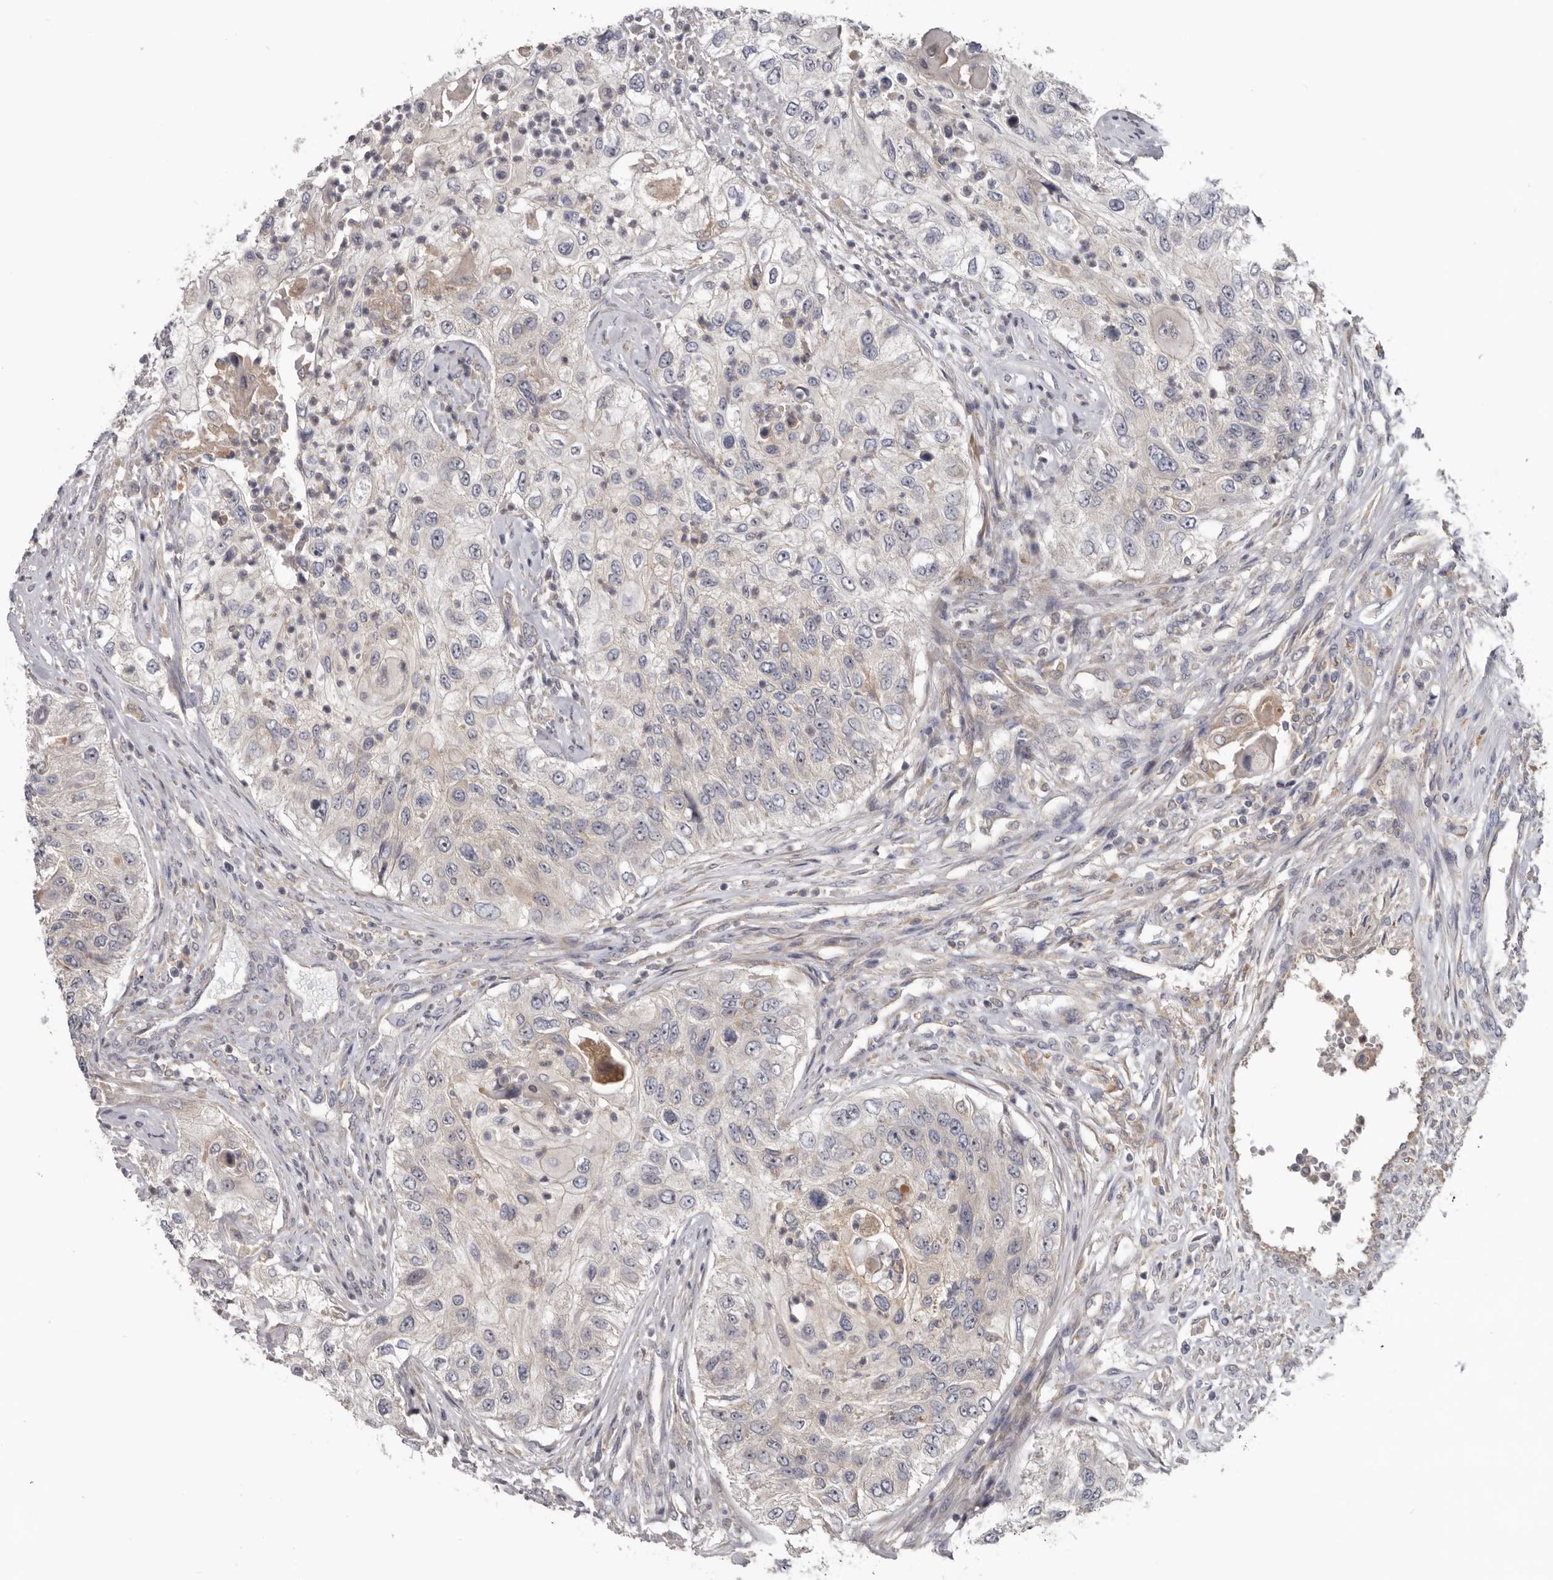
{"staining": {"intensity": "negative", "quantity": "none", "location": "none"}, "tissue": "urothelial cancer", "cell_type": "Tumor cells", "image_type": "cancer", "snomed": [{"axis": "morphology", "description": "Urothelial carcinoma, High grade"}, {"axis": "topography", "description": "Urinary bladder"}], "caption": "Tumor cells are negative for brown protein staining in urothelial cancer.", "gene": "HINT3", "patient": {"sex": "female", "age": 60}}